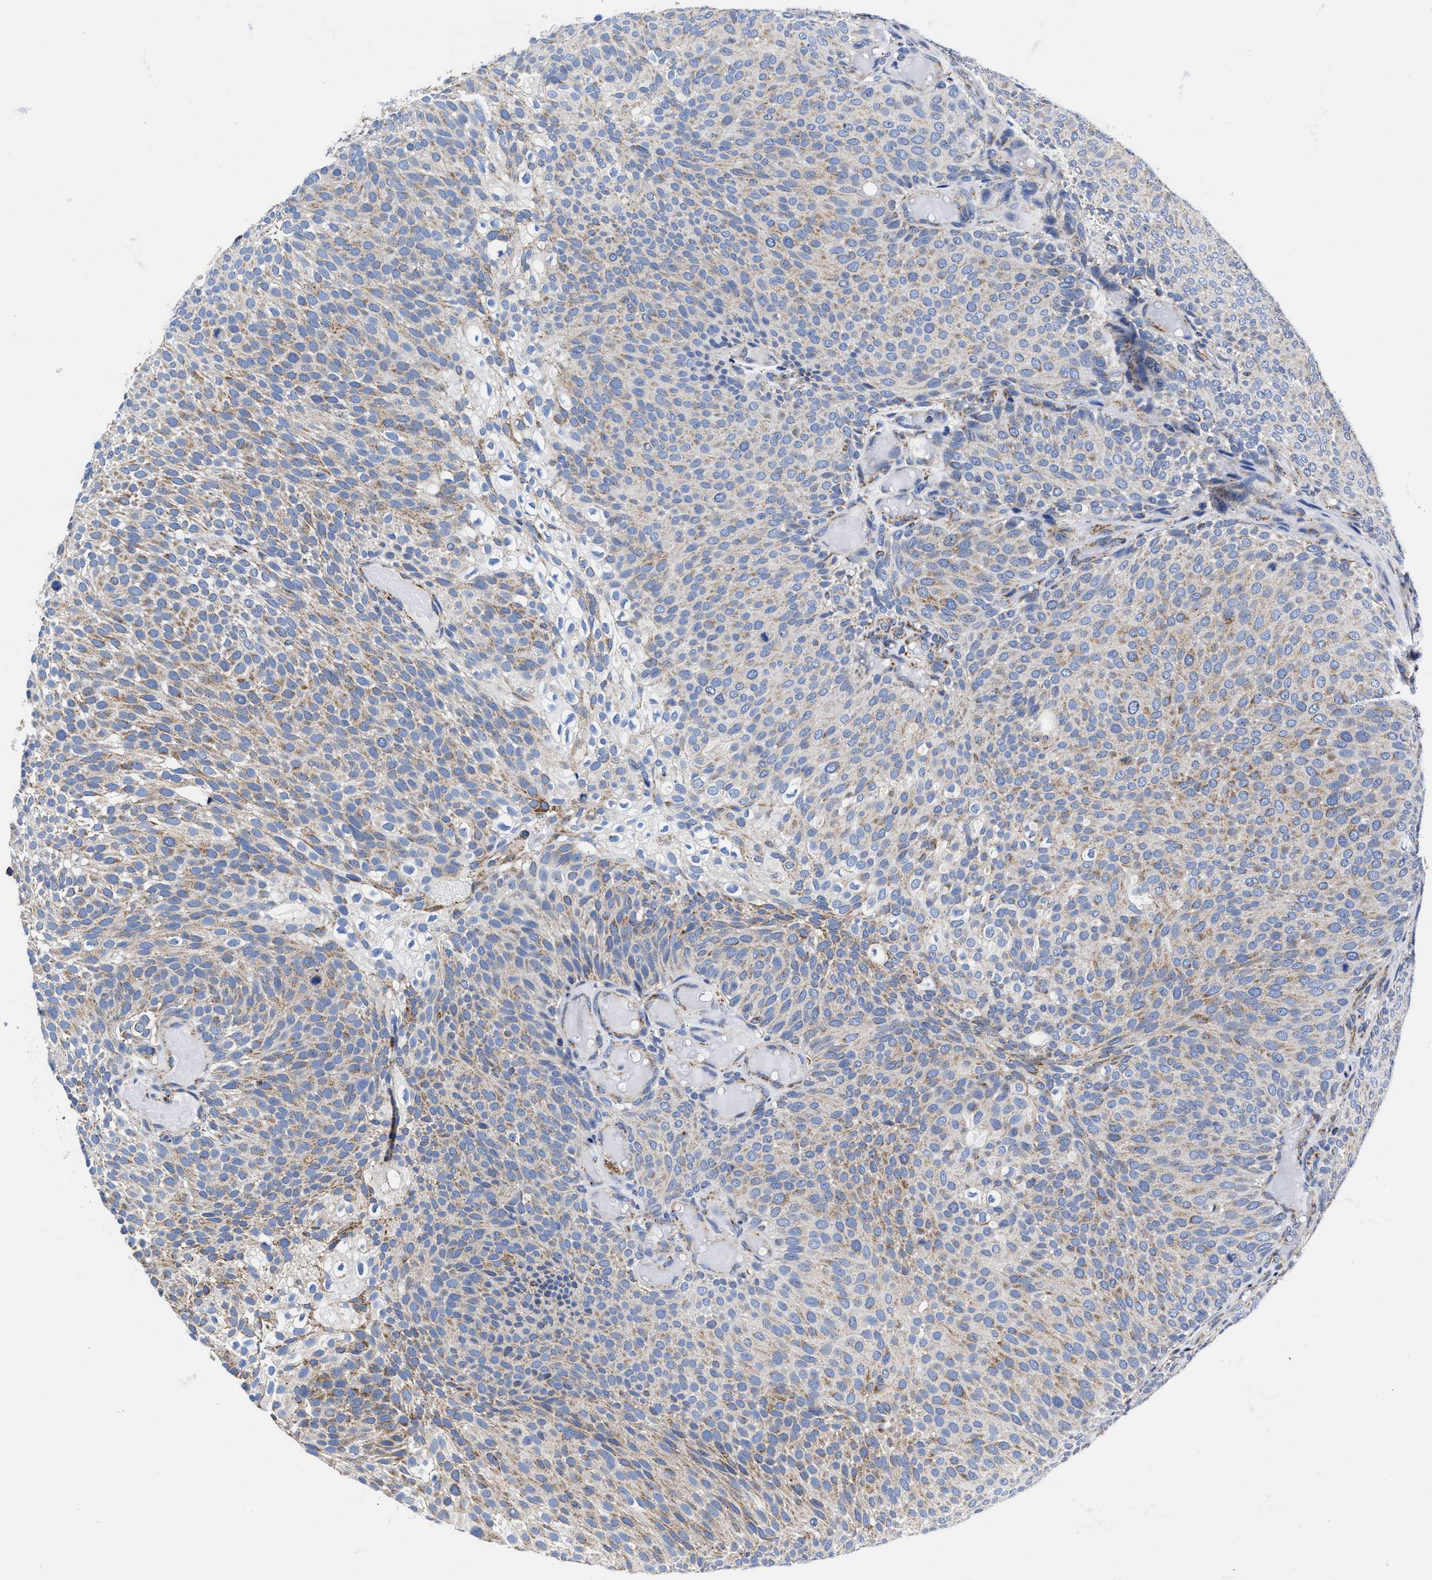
{"staining": {"intensity": "weak", "quantity": "25%-75%", "location": "cytoplasmic/membranous"}, "tissue": "urothelial cancer", "cell_type": "Tumor cells", "image_type": "cancer", "snomed": [{"axis": "morphology", "description": "Urothelial carcinoma, Low grade"}, {"axis": "topography", "description": "Urinary bladder"}], "caption": "Immunohistochemistry (IHC) of human urothelial carcinoma (low-grade) shows low levels of weak cytoplasmic/membranous expression in approximately 25%-75% of tumor cells.", "gene": "HINT2", "patient": {"sex": "male", "age": 78}}